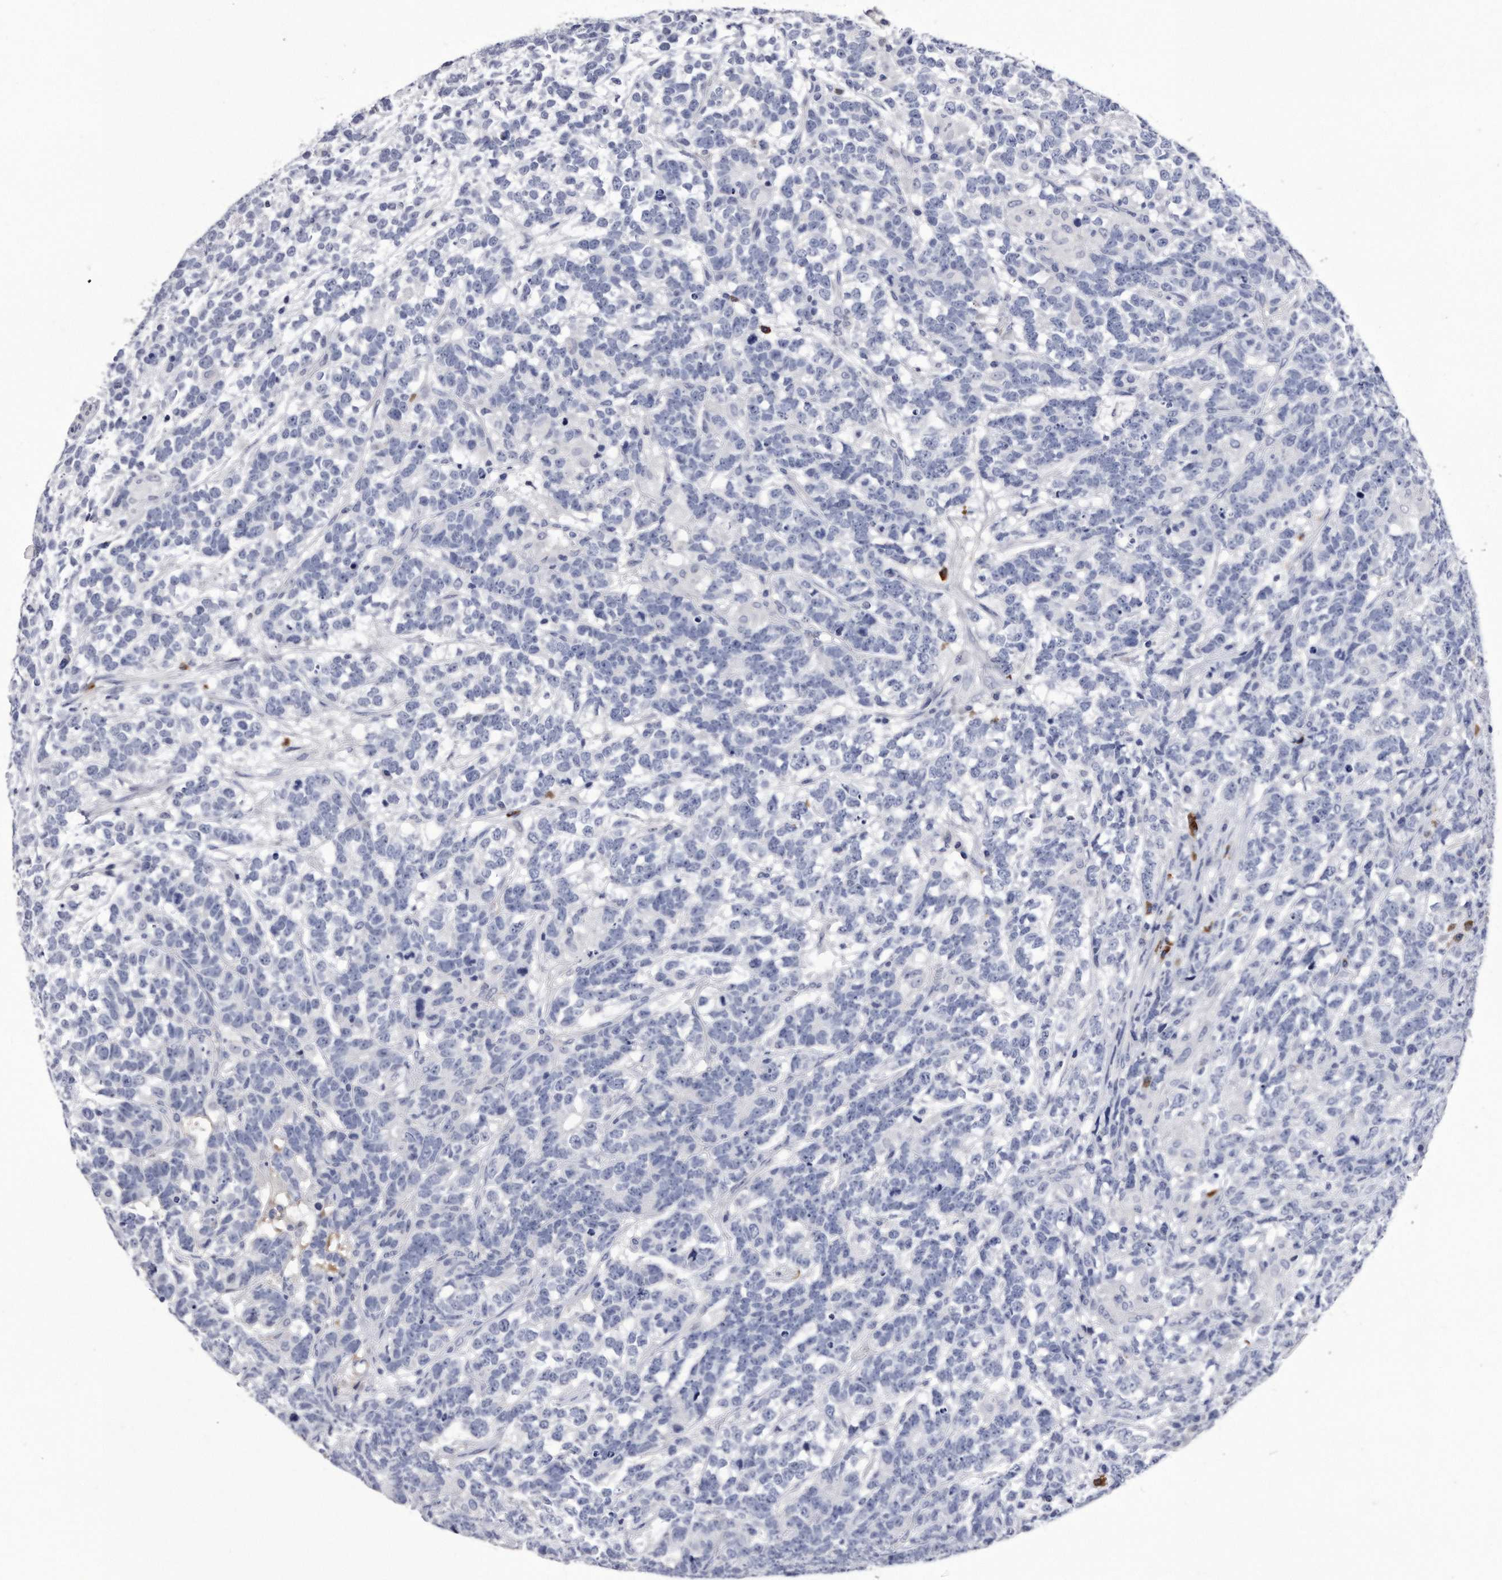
{"staining": {"intensity": "negative", "quantity": "none", "location": "none"}, "tissue": "testis cancer", "cell_type": "Tumor cells", "image_type": "cancer", "snomed": [{"axis": "morphology", "description": "Carcinoma, Embryonal, NOS"}, {"axis": "topography", "description": "Testis"}], "caption": "Testis cancer (embryonal carcinoma) was stained to show a protein in brown. There is no significant expression in tumor cells.", "gene": "KCTD8", "patient": {"sex": "male", "age": 26}}